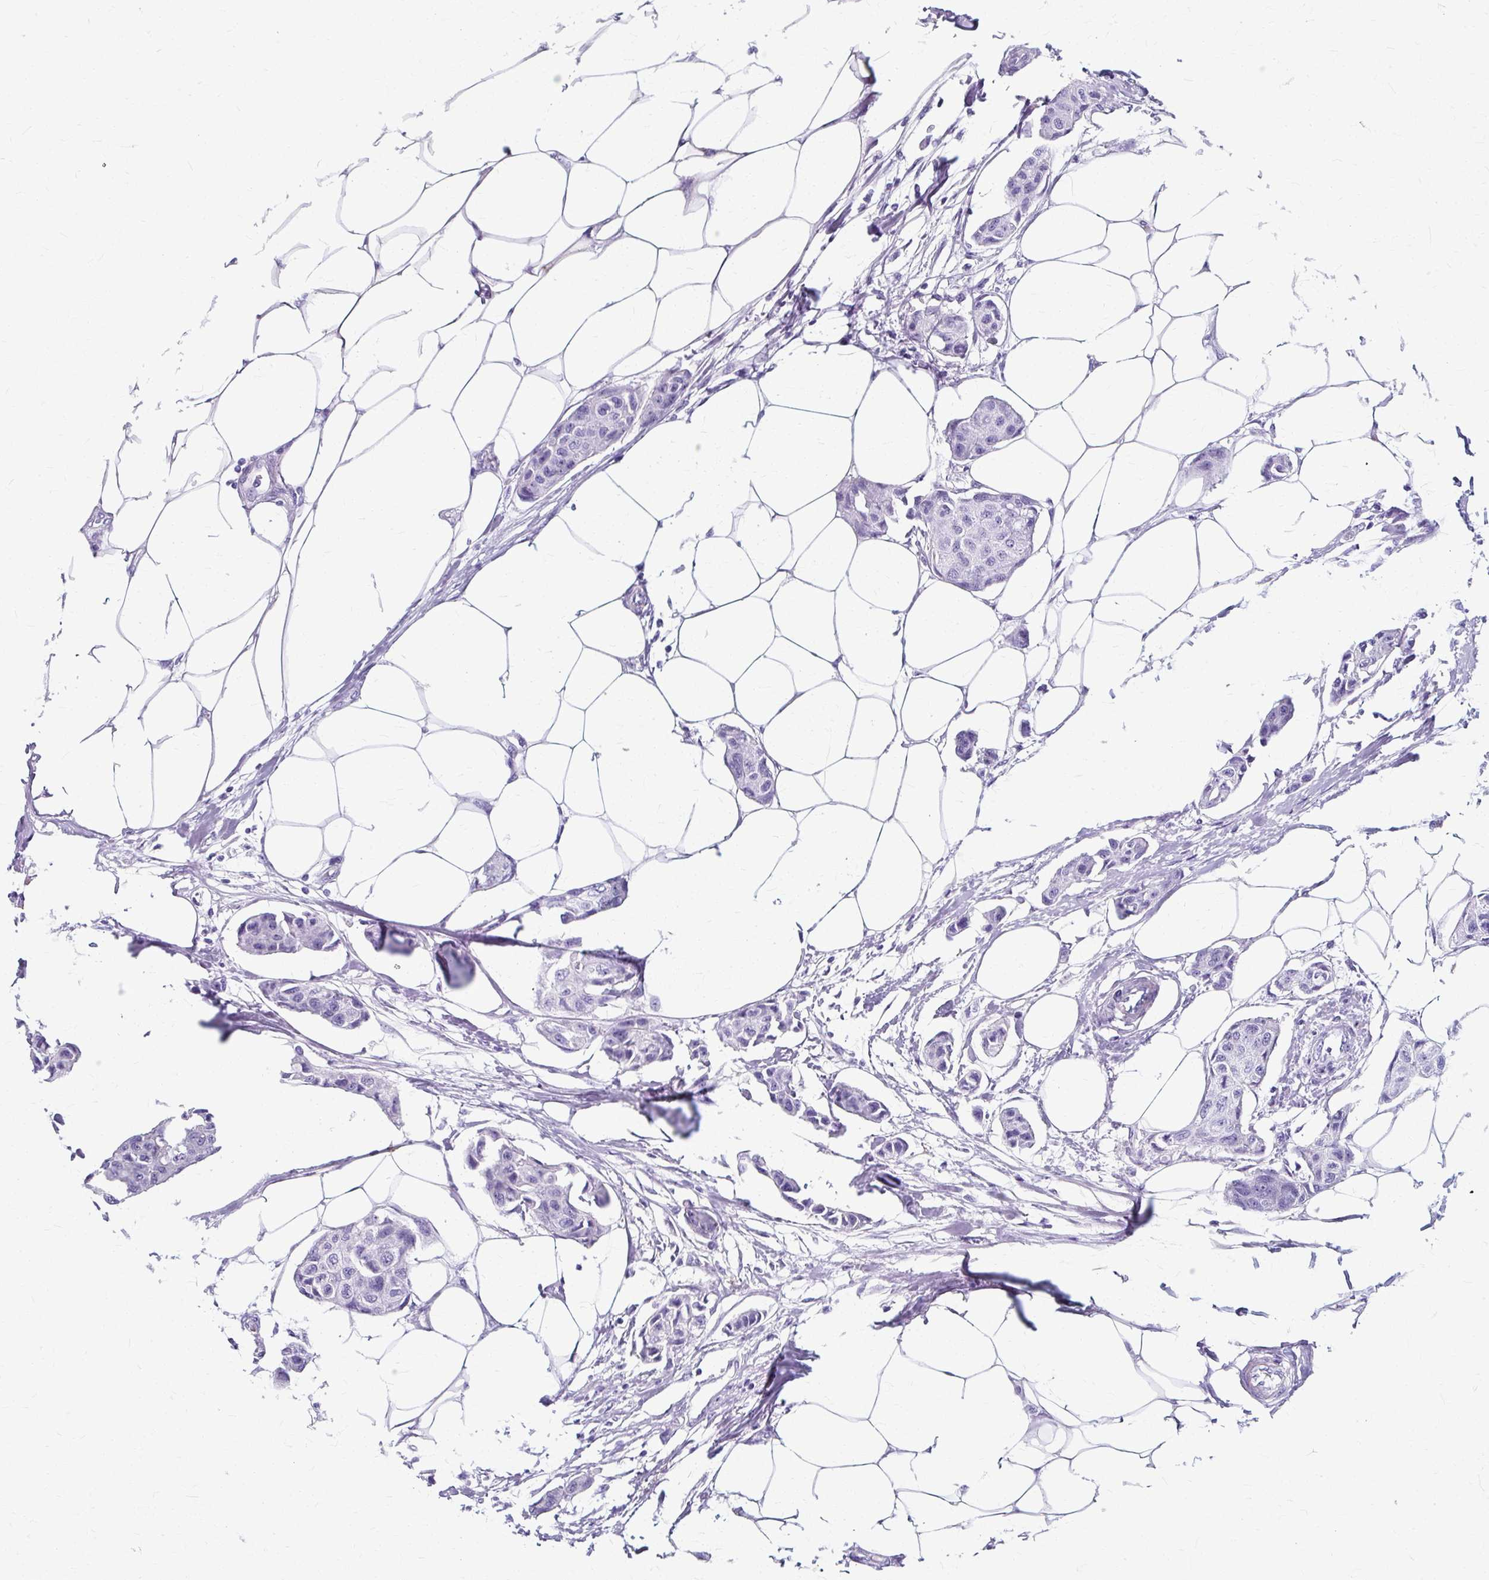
{"staining": {"intensity": "negative", "quantity": "none", "location": "none"}, "tissue": "breast cancer", "cell_type": "Tumor cells", "image_type": "cancer", "snomed": [{"axis": "morphology", "description": "Duct carcinoma"}, {"axis": "topography", "description": "Breast"}, {"axis": "topography", "description": "Lymph node"}], "caption": "Immunohistochemistry histopathology image of human breast cancer stained for a protein (brown), which shows no staining in tumor cells. (Immunohistochemistry, brightfield microscopy, high magnification).", "gene": "ZNF555", "patient": {"sex": "female", "age": 80}}